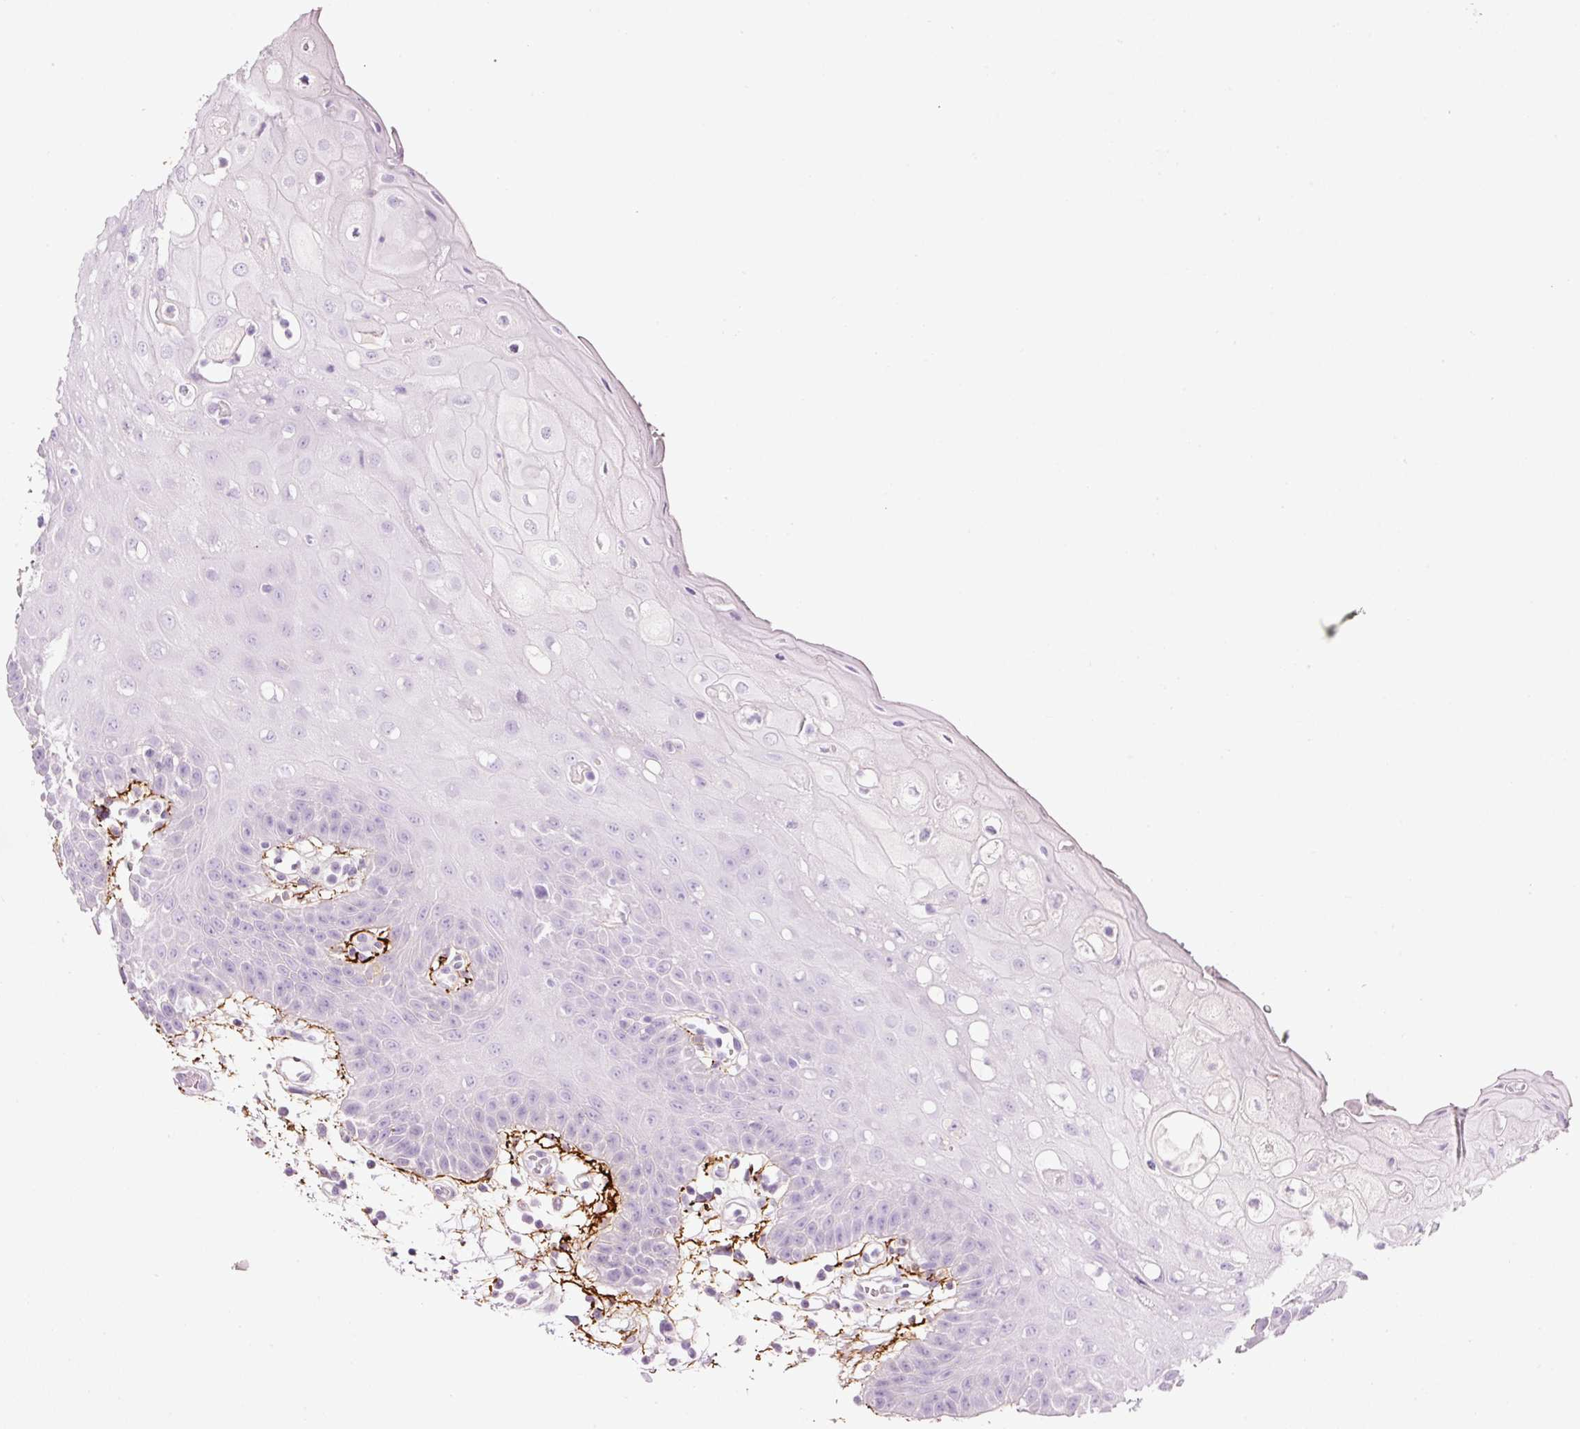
{"staining": {"intensity": "negative", "quantity": "none", "location": "none"}, "tissue": "oral mucosa", "cell_type": "Squamous epithelial cells", "image_type": "normal", "snomed": [{"axis": "morphology", "description": "Normal tissue, NOS"}, {"axis": "topography", "description": "Oral tissue"}, {"axis": "topography", "description": "Tounge, NOS"}], "caption": "This is an IHC histopathology image of normal human oral mucosa. There is no staining in squamous epithelial cells.", "gene": "MFAP4", "patient": {"sex": "female", "age": 59}}